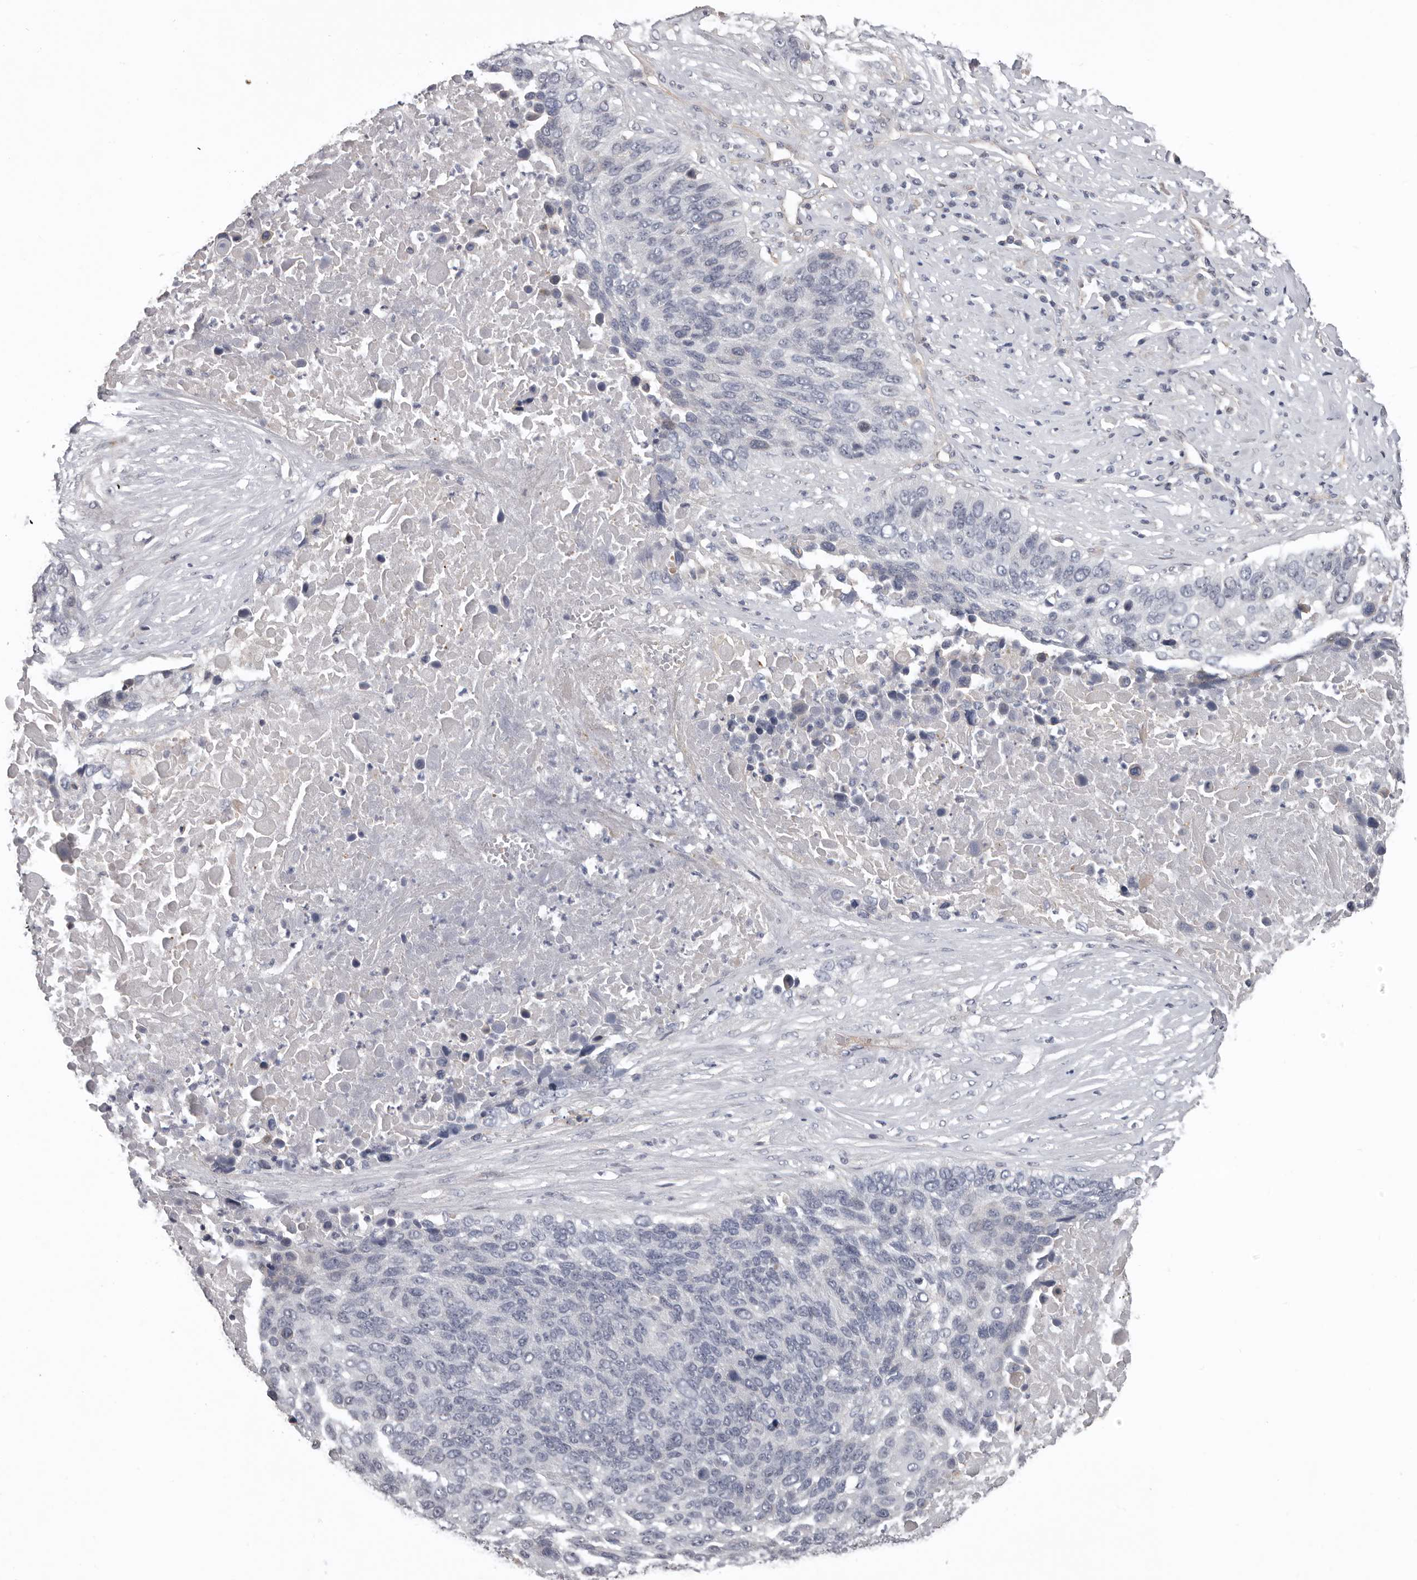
{"staining": {"intensity": "negative", "quantity": "none", "location": "none"}, "tissue": "lung cancer", "cell_type": "Tumor cells", "image_type": "cancer", "snomed": [{"axis": "morphology", "description": "Squamous cell carcinoma, NOS"}, {"axis": "topography", "description": "Lung"}], "caption": "IHC photomicrograph of neoplastic tissue: lung cancer stained with DAB (3,3'-diaminobenzidine) demonstrates no significant protein expression in tumor cells.", "gene": "RNF217", "patient": {"sex": "male", "age": 66}}